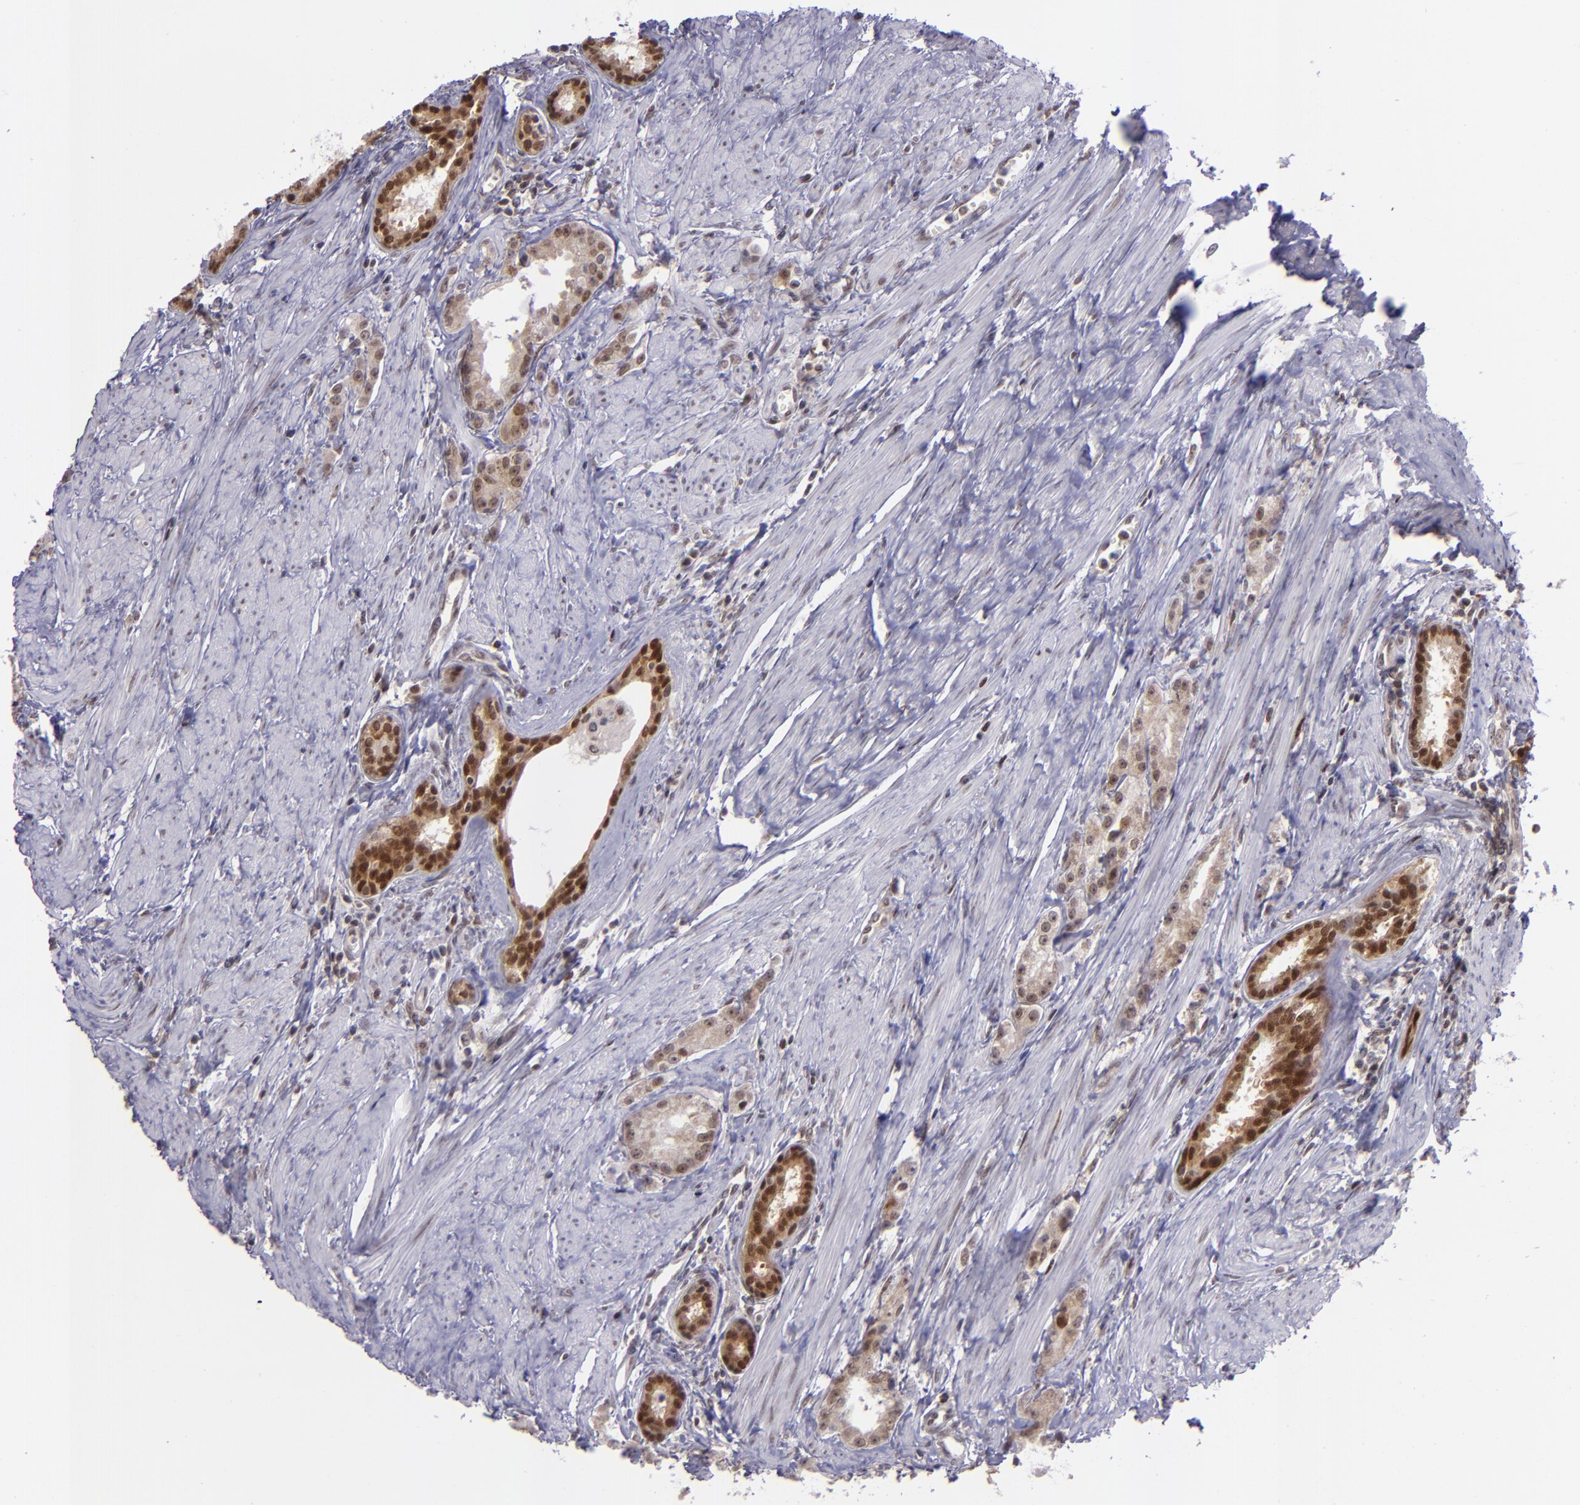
{"staining": {"intensity": "moderate", "quantity": ">75%", "location": "cytoplasmic/membranous,nuclear"}, "tissue": "prostate cancer", "cell_type": "Tumor cells", "image_type": "cancer", "snomed": [{"axis": "morphology", "description": "Adenocarcinoma, Medium grade"}, {"axis": "topography", "description": "Prostate"}], "caption": "Moderate cytoplasmic/membranous and nuclear protein expression is seen in about >75% of tumor cells in medium-grade adenocarcinoma (prostate).", "gene": "BAG1", "patient": {"sex": "male", "age": 72}}